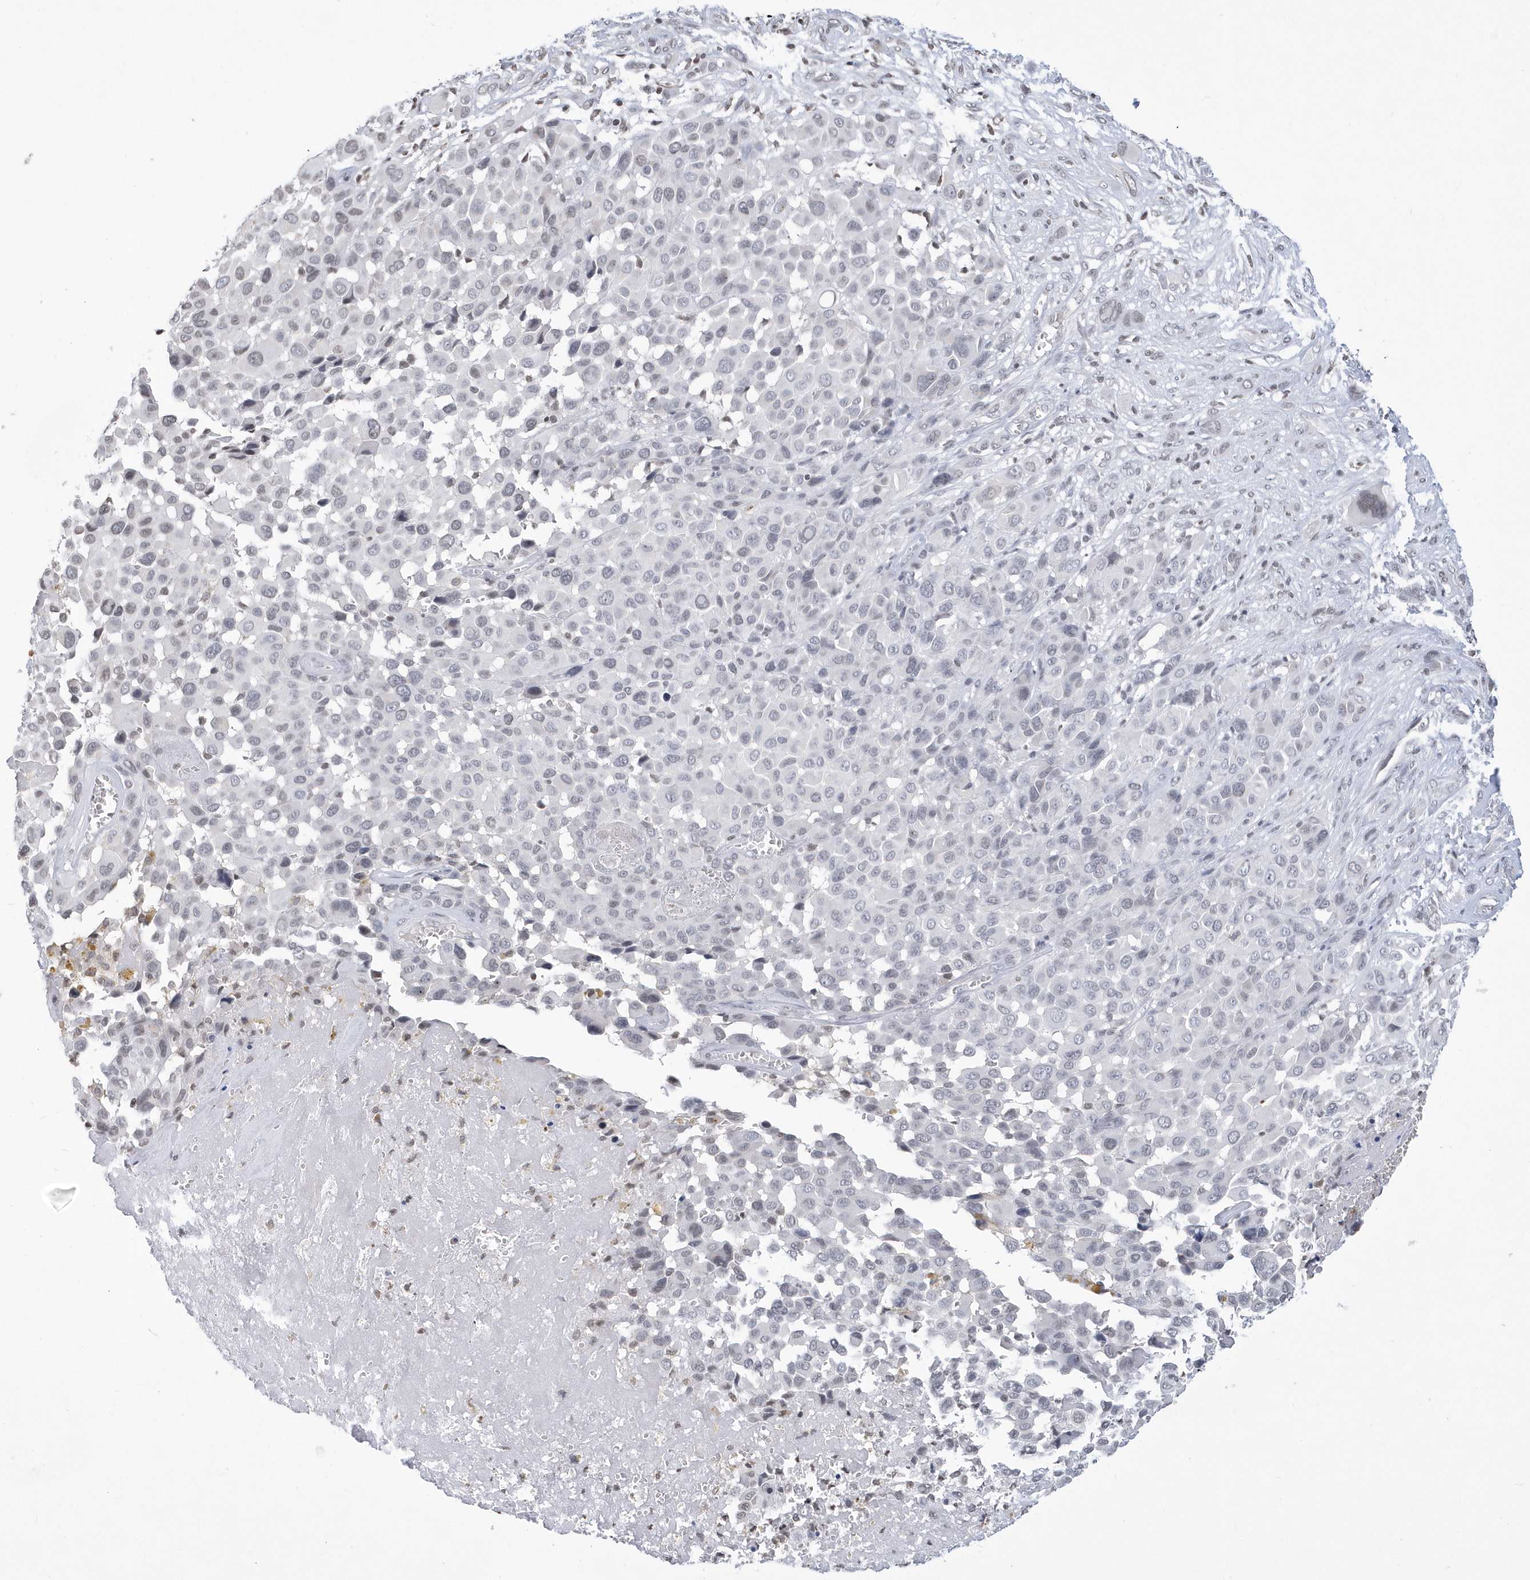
{"staining": {"intensity": "negative", "quantity": "none", "location": "none"}, "tissue": "melanoma", "cell_type": "Tumor cells", "image_type": "cancer", "snomed": [{"axis": "morphology", "description": "Malignant melanoma, NOS"}, {"axis": "topography", "description": "Skin of trunk"}], "caption": "A high-resolution image shows IHC staining of malignant melanoma, which exhibits no significant staining in tumor cells.", "gene": "VWA5B2", "patient": {"sex": "male", "age": 71}}